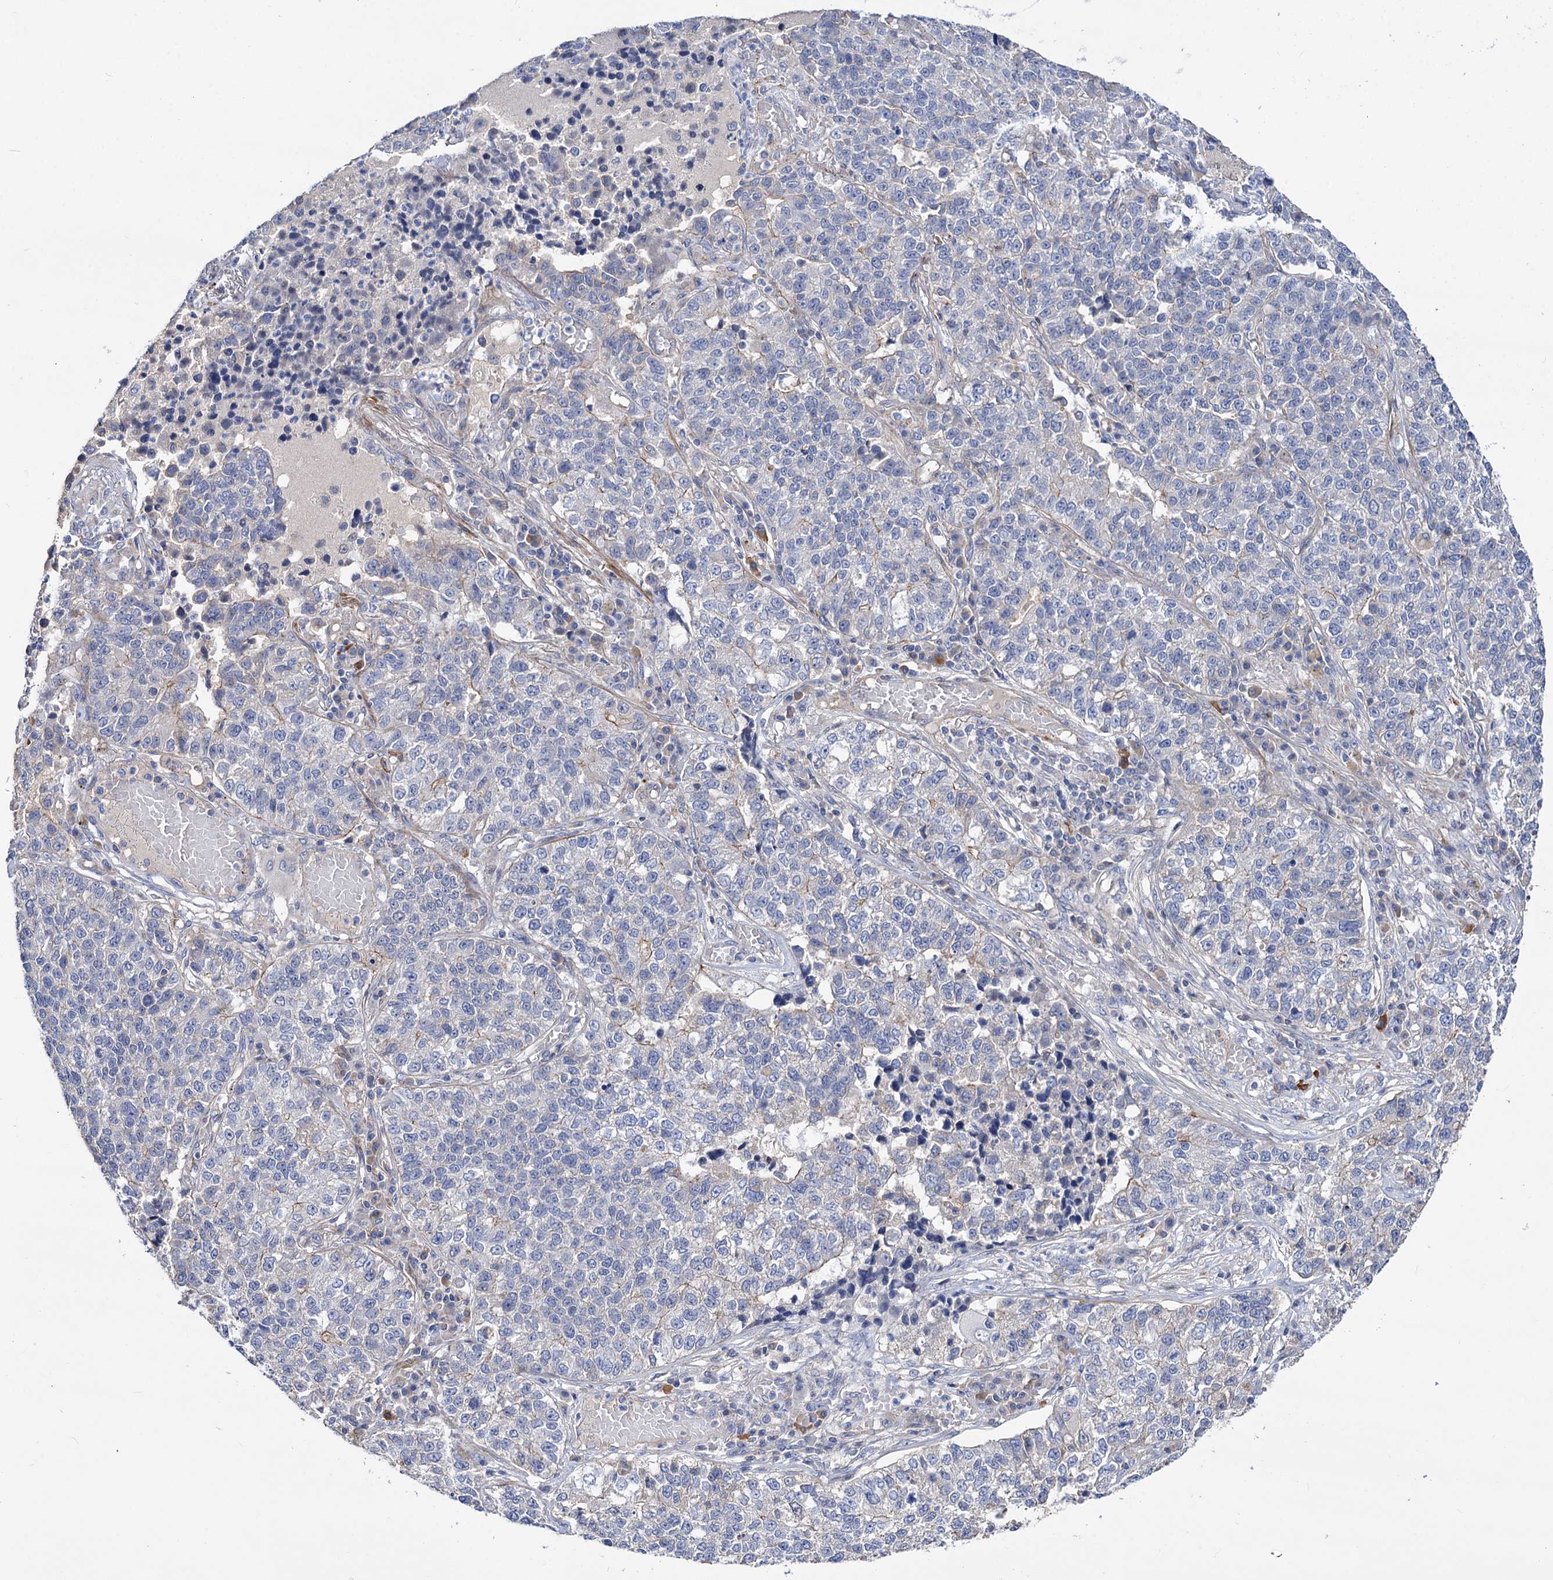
{"staining": {"intensity": "negative", "quantity": "none", "location": "none"}, "tissue": "lung cancer", "cell_type": "Tumor cells", "image_type": "cancer", "snomed": [{"axis": "morphology", "description": "Adenocarcinoma, NOS"}, {"axis": "topography", "description": "Lung"}], "caption": "The histopathology image shows no staining of tumor cells in adenocarcinoma (lung).", "gene": "NUDCD2", "patient": {"sex": "male", "age": 49}}